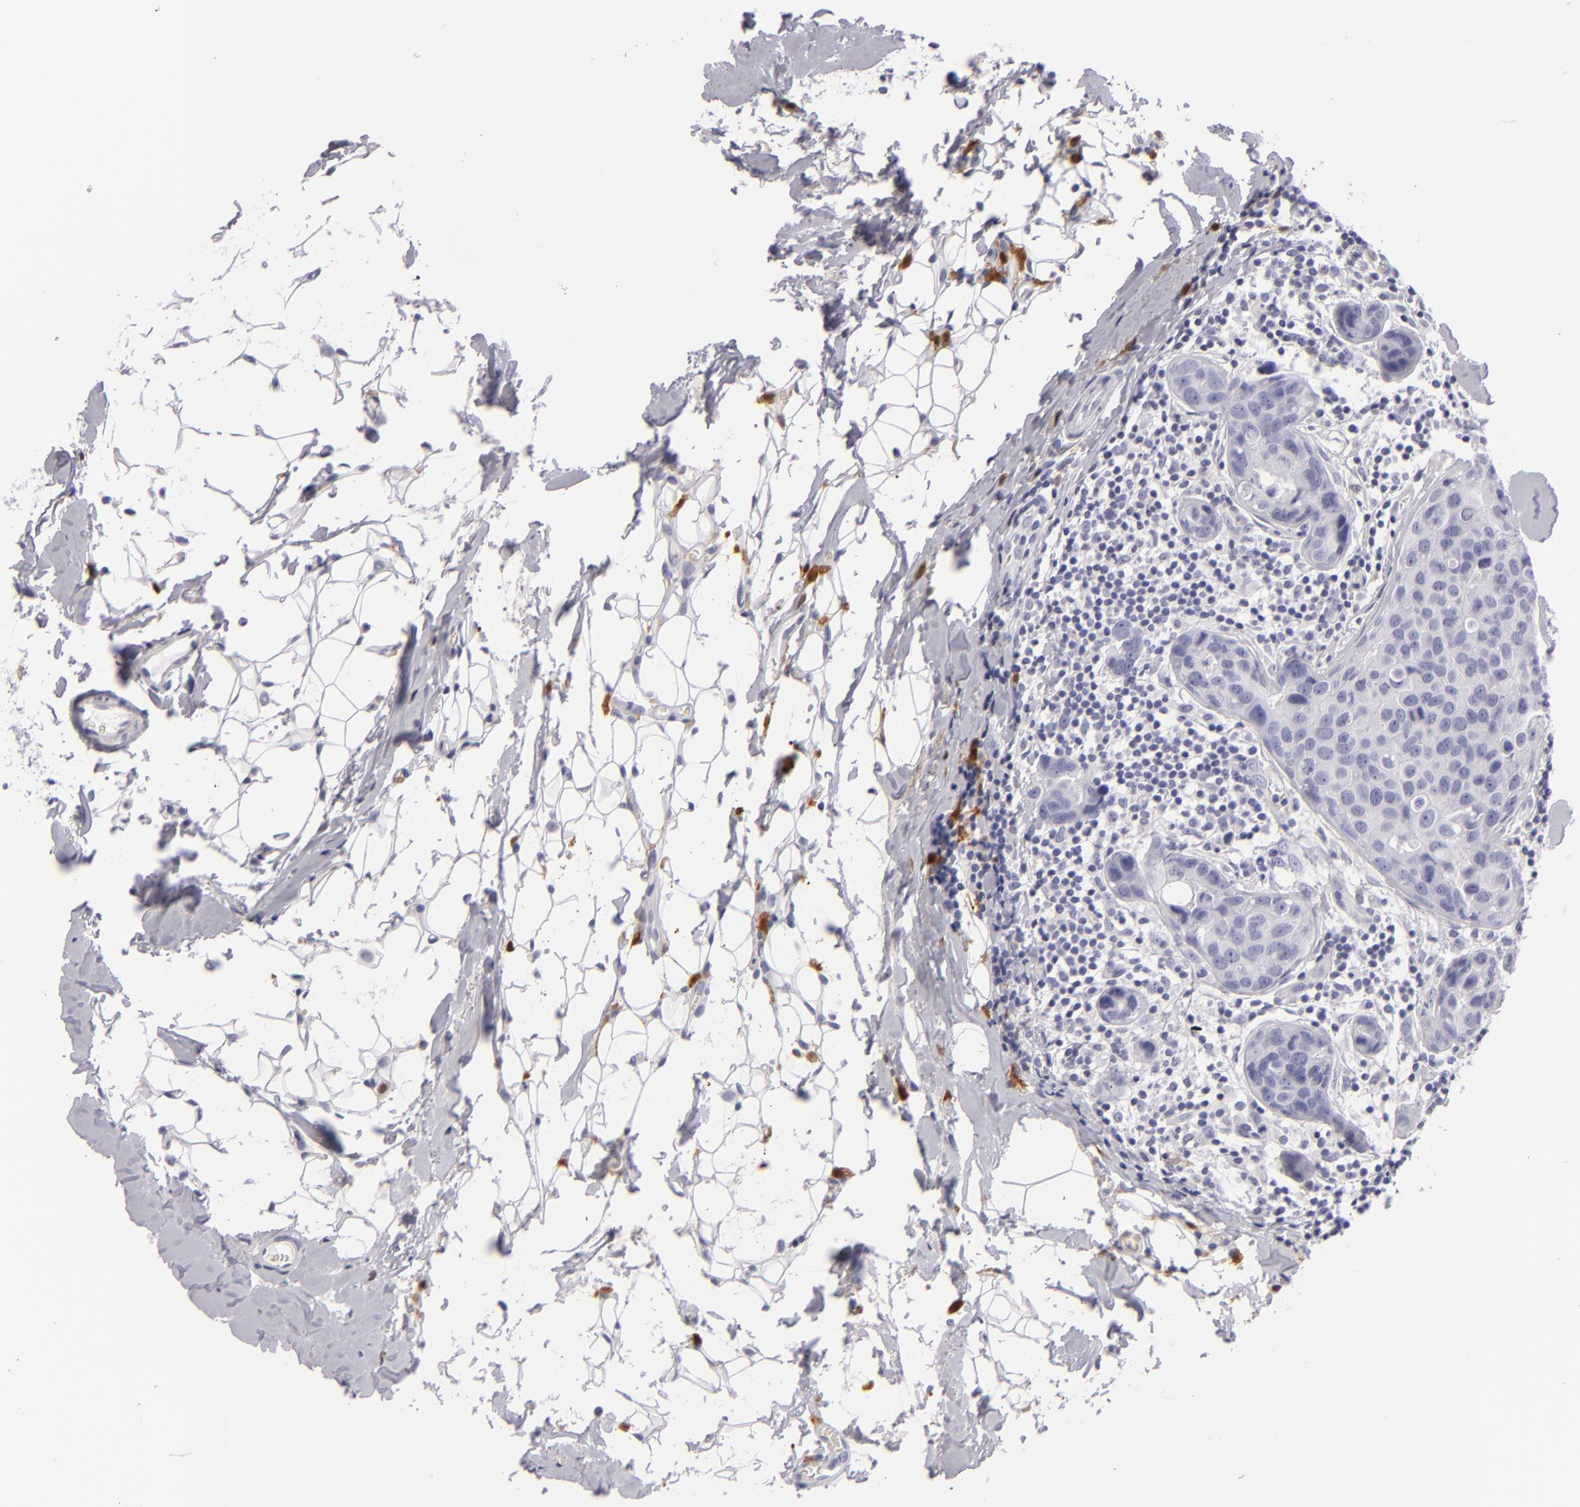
{"staining": {"intensity": "negative", "quantity": "none", "location": "none"}, "tissue": "breast cancer", "cell_type": "Tumor cells", "image_type": "cancer", "snomed": [{"axis": "morphology", "description": "Duct carcinoma"}, {"axis": "topography", "description": "Breast"}], "caption": "An IHC image of breast cancer (infiltrating ductal carcinoma) is shown. There is no staining in tumor cells of breast cancer (infiltrating ductal carcinoma).", "gene": "F13A1", "patient": {"sex": "female", "age": 24}}